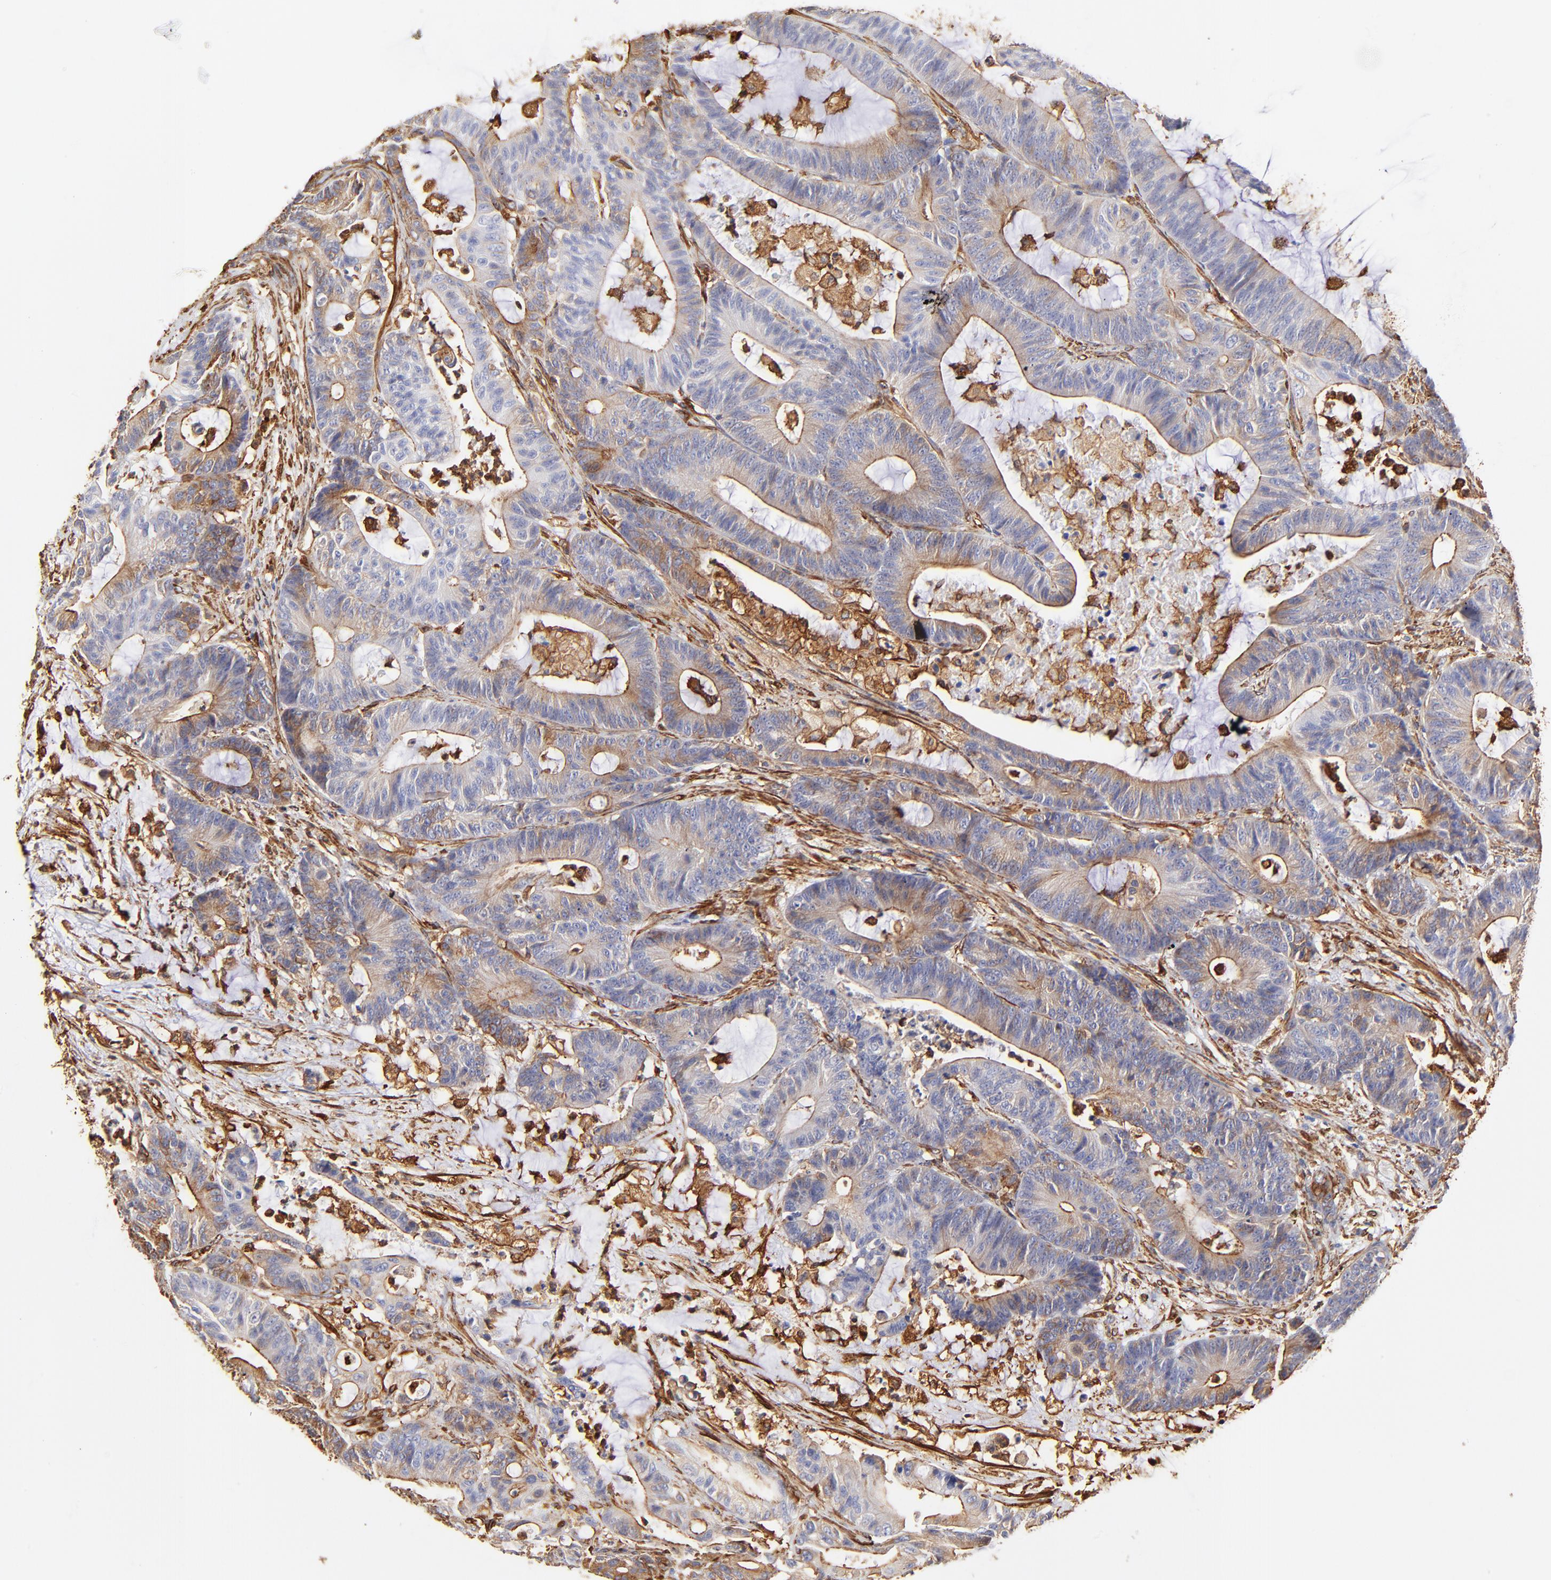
{"staining": {"intensity": "moderate", "quantity": ">75%", "location": "cytoplasmic/membranous"}, "tissue": "colorectal cancer", "cell_type": "Tumor cells", "image_type": "cancer", "snomed": [{"axis": "morphology", "description": "Adenocarcinoma, NOS"}, {"axis": "topography", "description": "Colon"}], "caption": "Immunohistochemical staining of human adenocarcinoma (colorectal) shows medium levels of moderate cytoplasmic/membranous protein expression in approximately >75% of tumor cells.", "gene": "FLNA", "patient": {"sex": "female", "age": 84}}